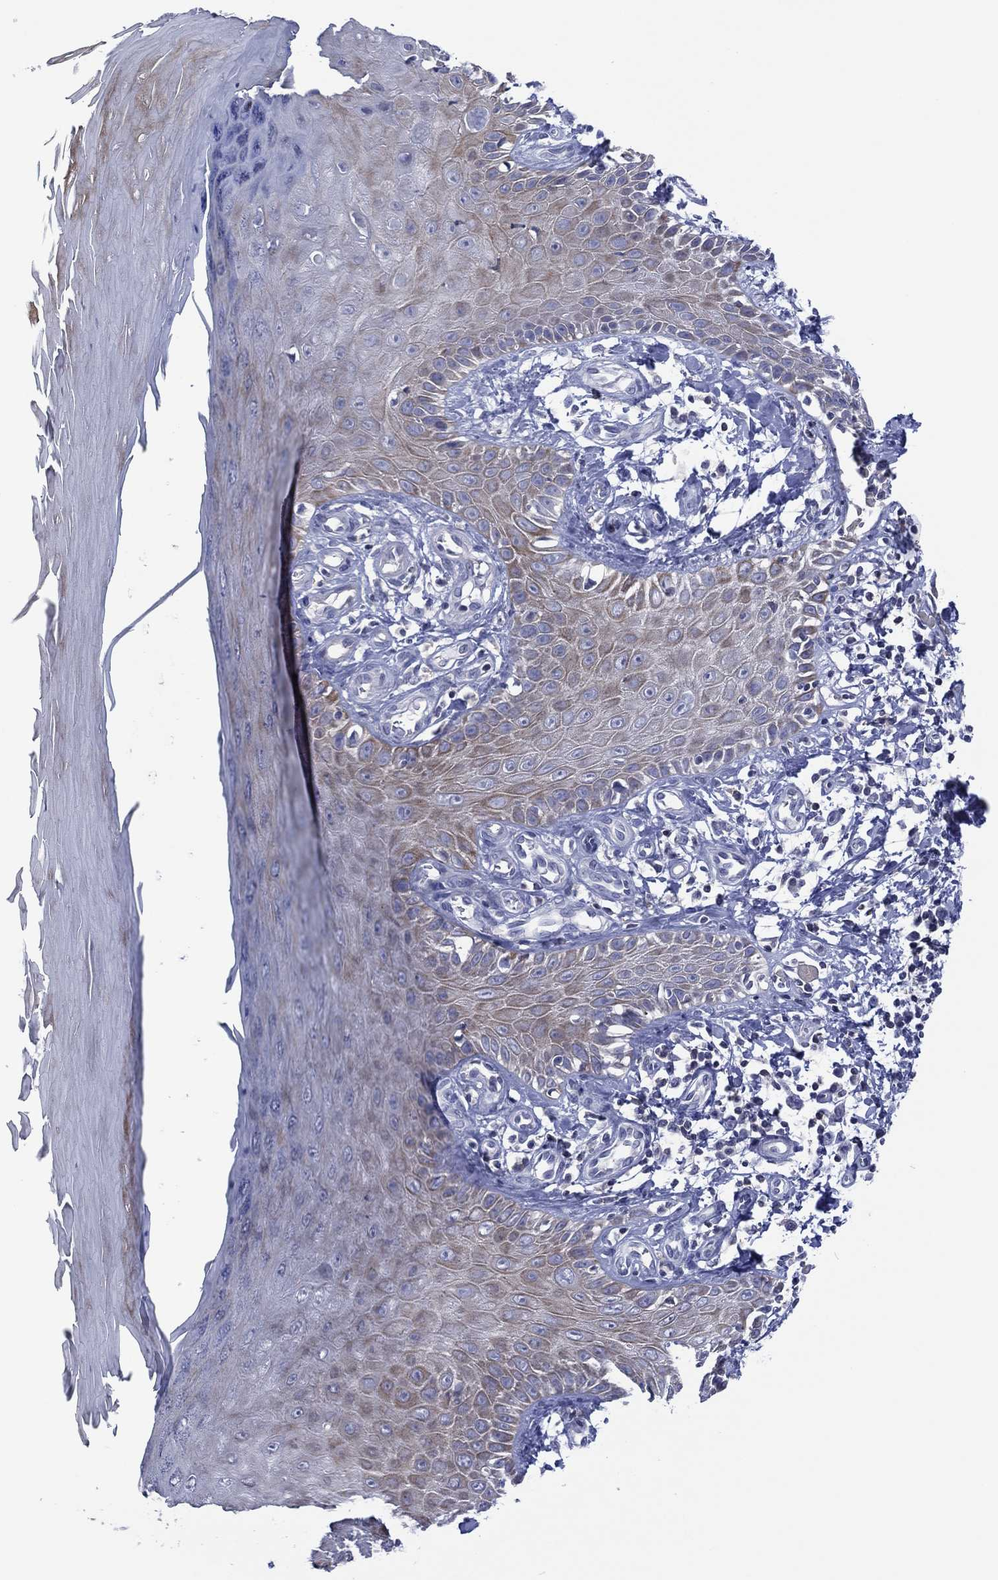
{"staining": {"intensity": "negative", "quantity": "none", "location": "none"}, "tissue": "skin", "cell_type": "Fibroblasts", "image_type": "normal", "snomed": [{"axis": "morphology", "description": "Normal tissue, NOS"}, {"axis": "morphology", "description": "Inflammation, NOS"}, {"axis": "morphology", "description": "Fibrosis, NOS"}, {"axis": "topography", "description": "Skin"}], "caption": "DAB immunohistochemical staining of unremarkable human skin demonstrates no significant positivity in fibroblasts.", "gene": "TRIM31", "patient": {"sex": "male", "age": 71}}